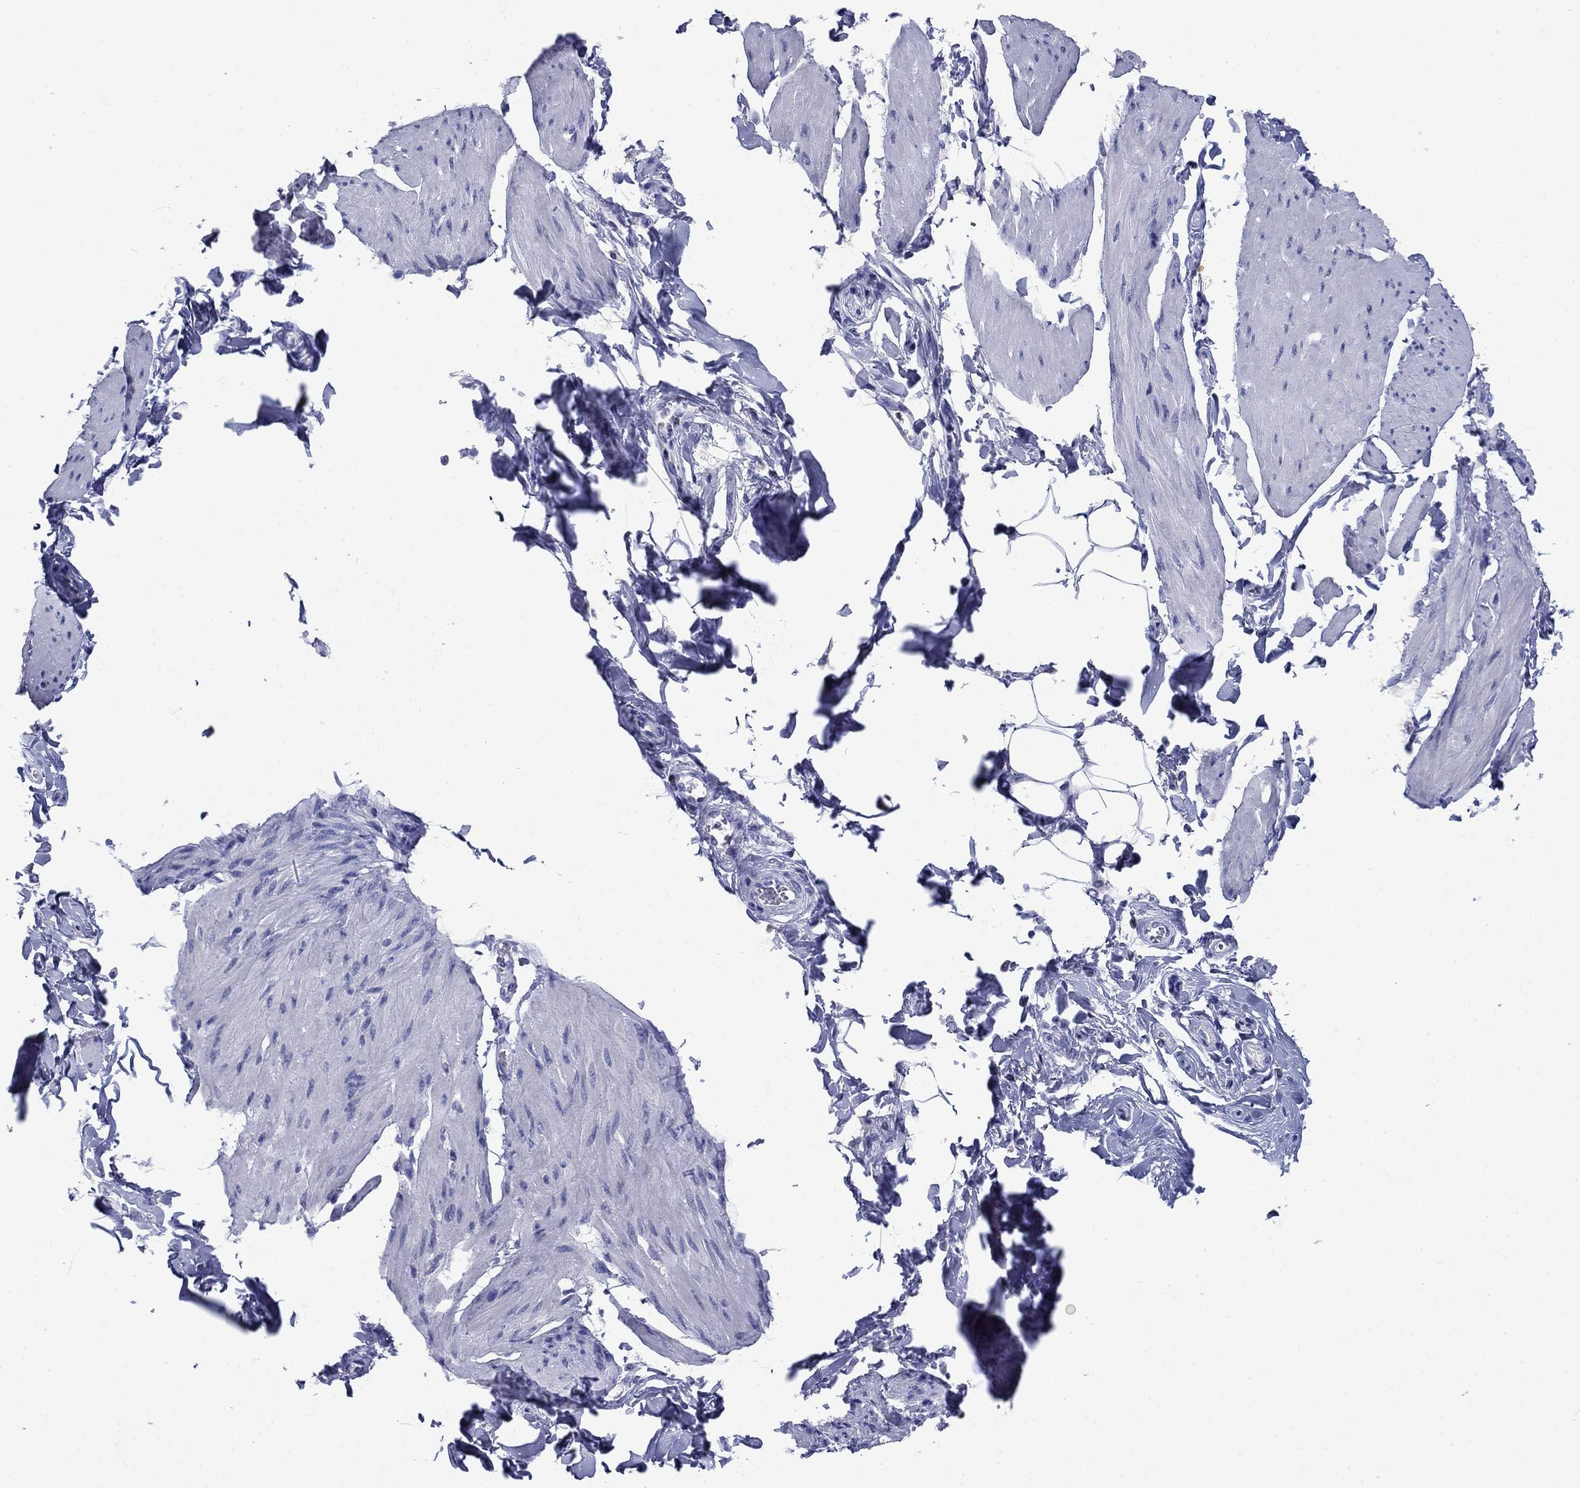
{"staining": {"intensity": "negative", "quantity": "none", "location": "none"}, "tissue": "smooth muscle", "cell_type": "Smooth muscle cells", "image_type": "normal", "snomed": [{"axis": "morphology", "description": "Normal tissue, NOS"}, {"axis": "topography", "description": "Adipose tissue"}, {"axis": "topography", "description": "Smooth muscle"}, {"axis": "topography", "description": "Peripheral nerve tissue"}], "caption": "An immunohistochemistry micrograph of normal smooth muscle is shown. There is no staining in smooth muscle cells of smooth muscle. The staining was performed using DAB to visualize the protein expression in brown, while the nuclei were stained in blue with hematoxylin (Magnification: 20x).", "gene": "SULT2B1", "patient": {"sex": "male", "age": 83}}